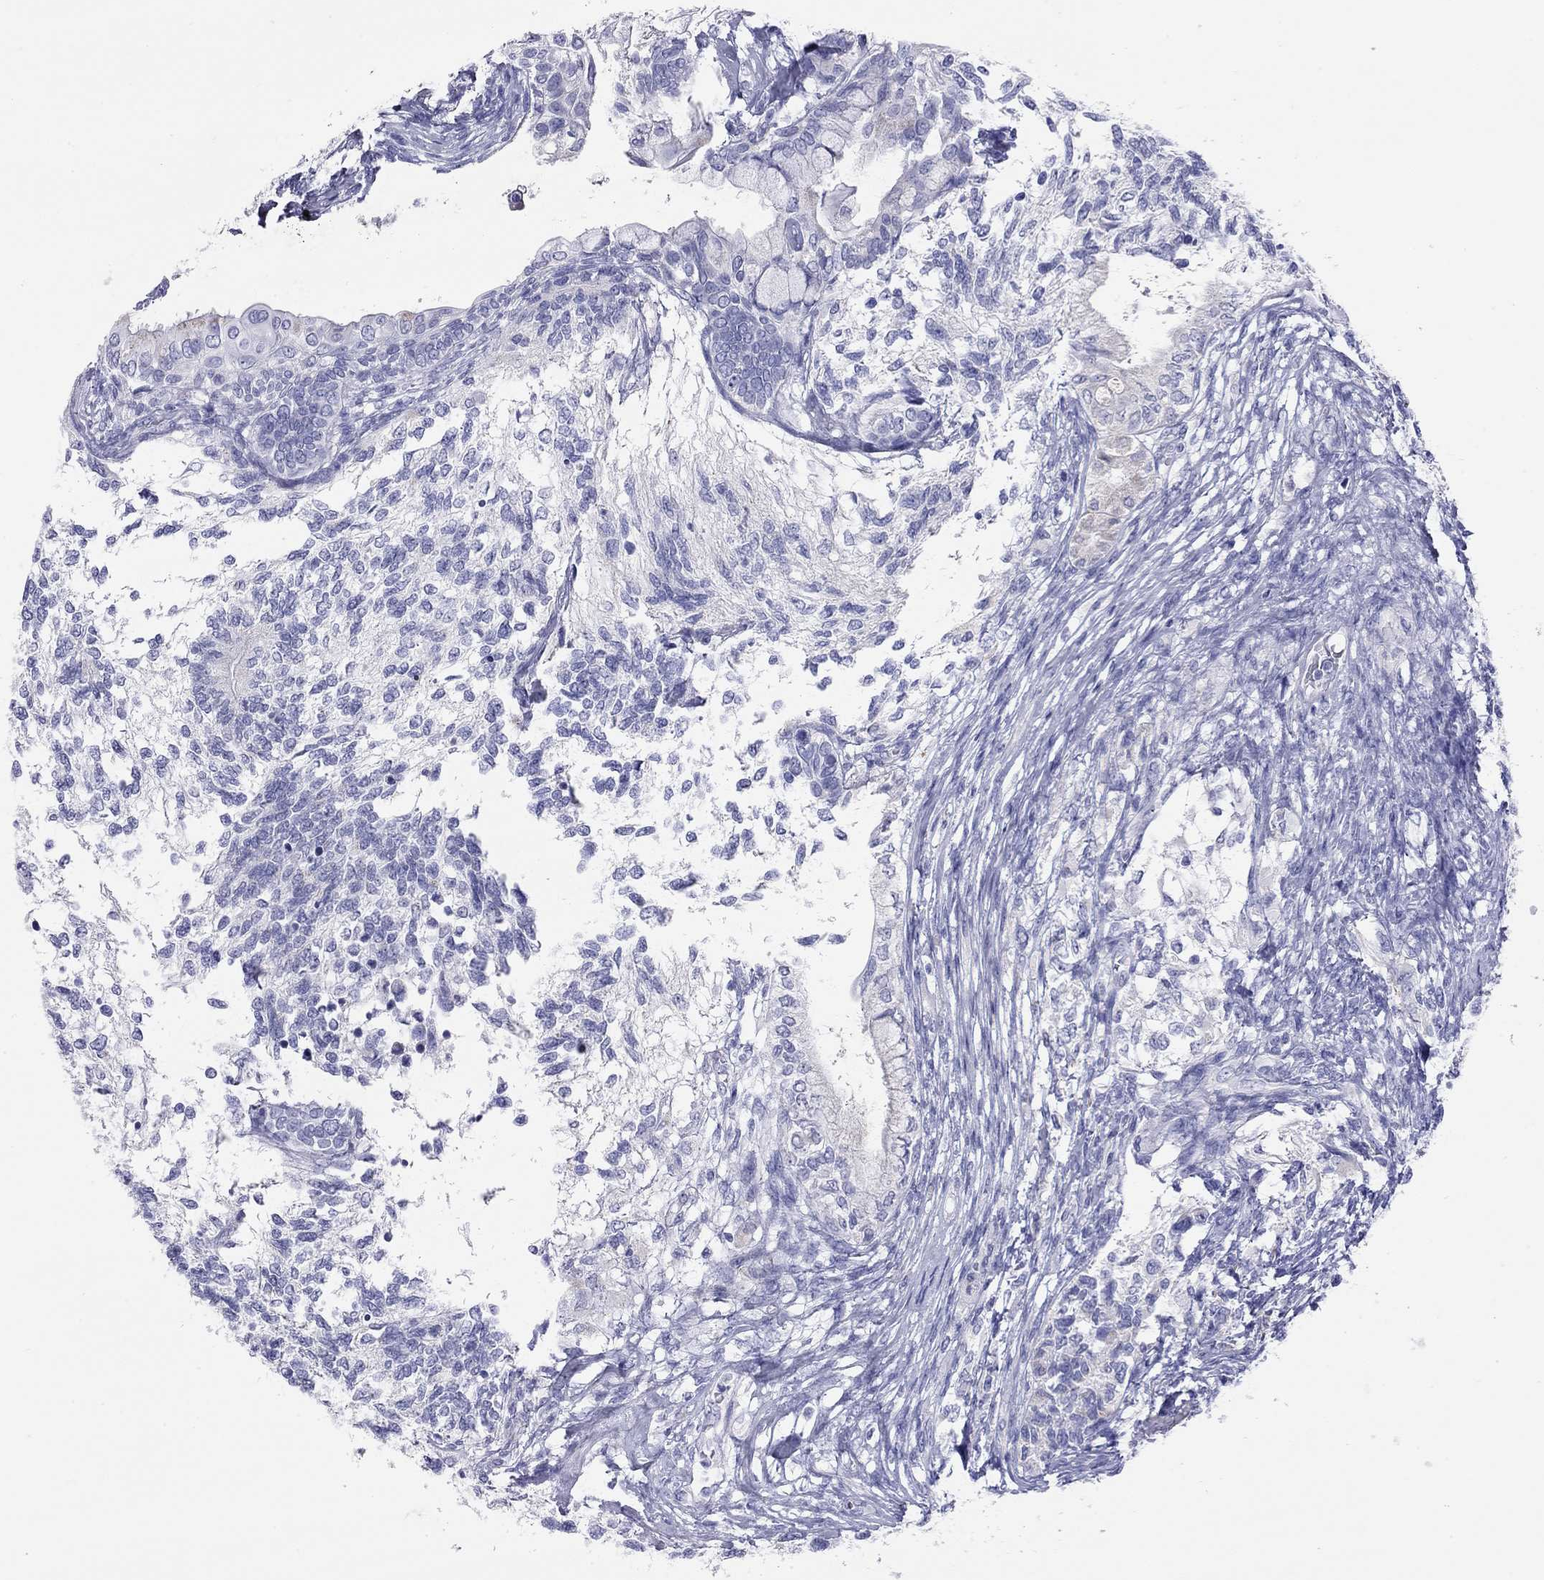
{"staining": {"intensity": "negative", "quantity": "none", "location": "none"}, "tissue": "testis cancer", "cell_type": "Tumor cells", "image_type": "cancer", "snomed": [{"axis": "morphology", "description": "Seminoma, NOS"}, {"axis": "morphology", "description": "Carcinoma, Embryonal, NOS"}, {"axis": "topography", "description": "Testis"}], "caption": "Immunohistochemistry (IHC) photomicrograph of neoplastic tissue: human testis cancer stained with DAB (3,3'-diaminobenzidine) exhibits no significant protein positivity in tumor cells.", "gene": "DPY19L2", "patient": {"sex": "male", "age": 41}}